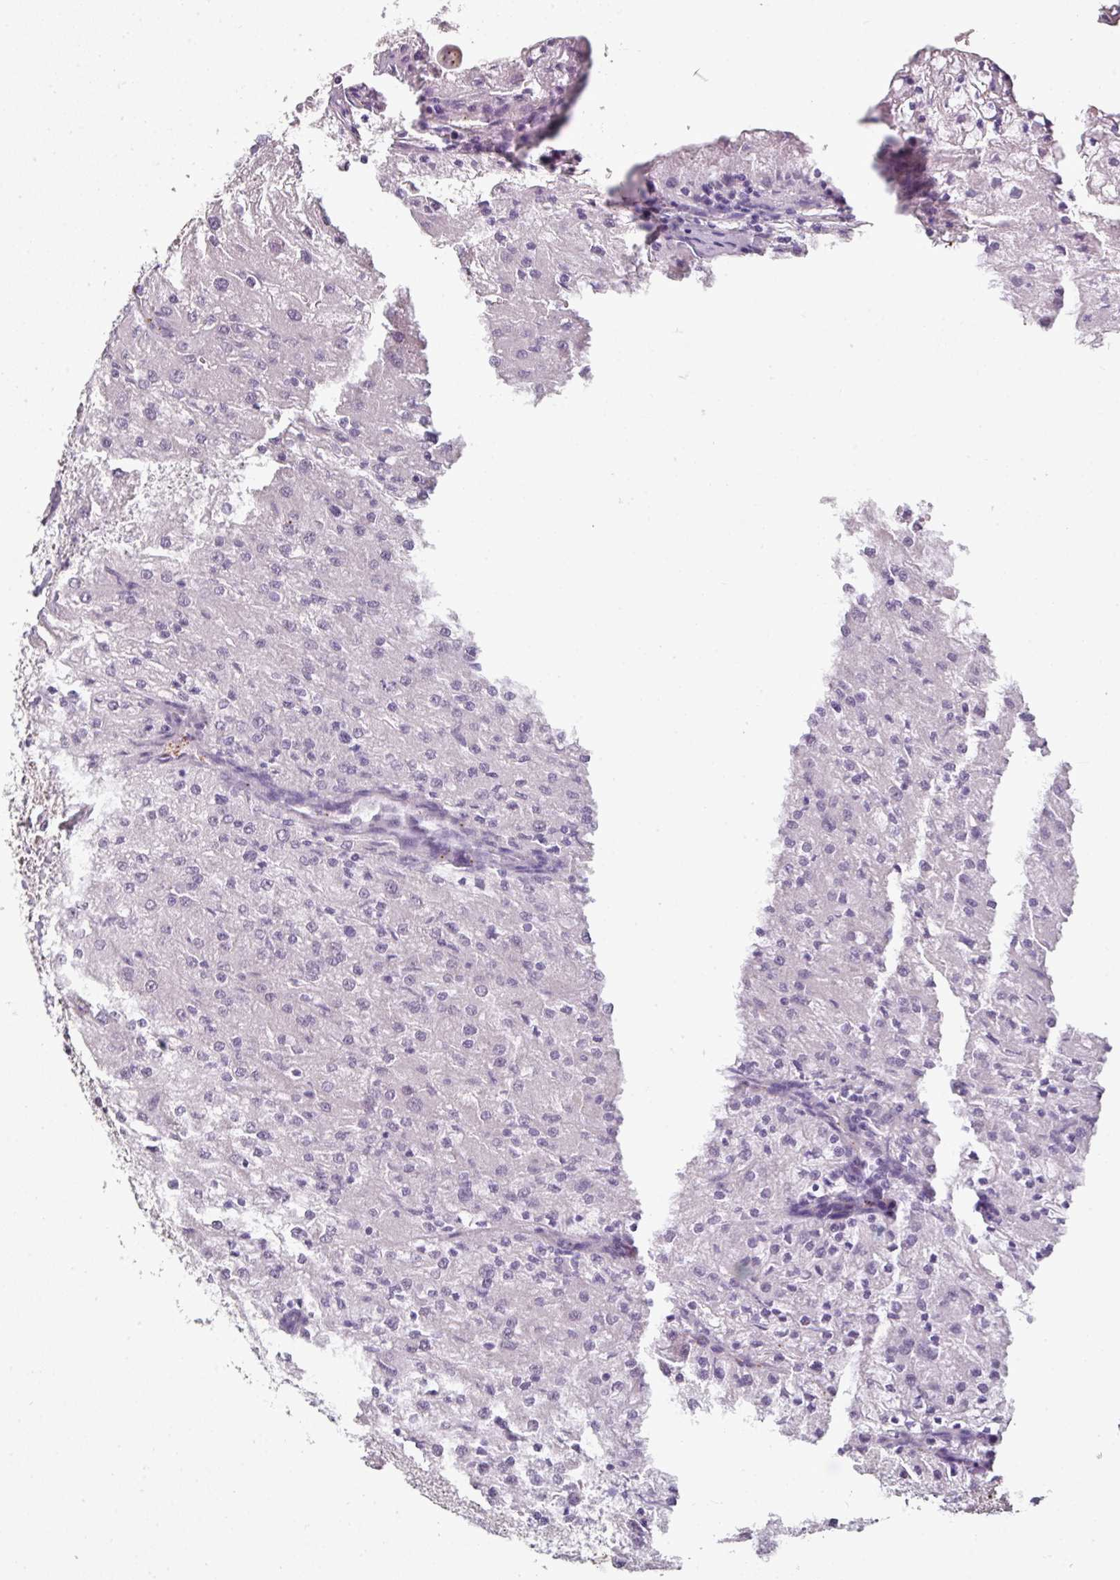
{"staining": {"intensity": "negative", "quantity": "none", "location": "none"}, "tissue": "renal cancer", "cell_type": "Tumor cells", "image_type": "cancer", "snomed": [{"axis": "morphology", "description": "Adenocarcinoma, NOS"}, {"axis": "topography", "description": "Kidney"}], "caption": "There is no significant staining in tumor cells of renal adenocarcinoma.", "gene": "FHAD1", "patient": {"sex": "female", "age": 74}}